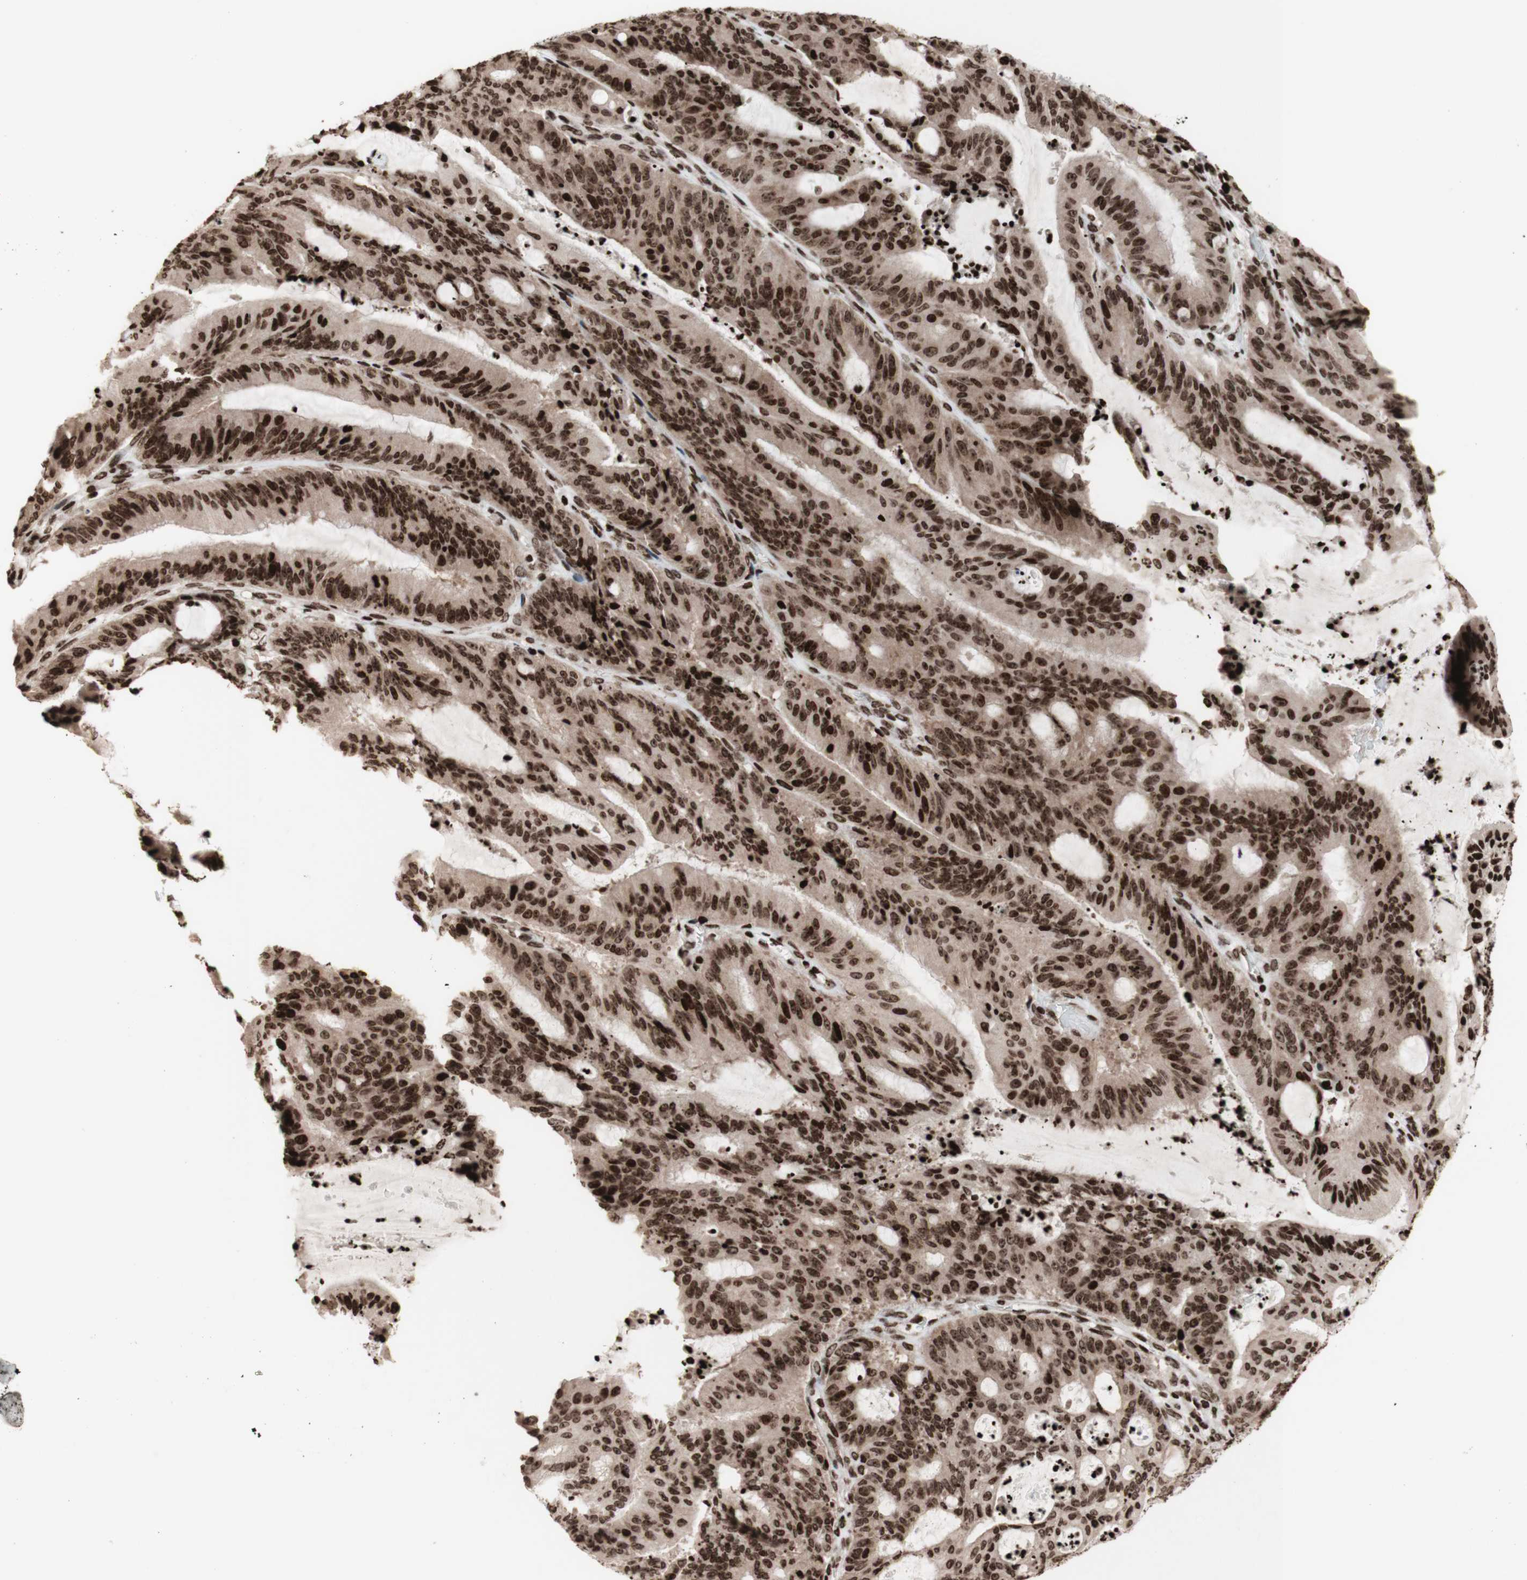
{"staining": {"intensity": "strong", "quantity": "25%-75%", "location": "cytoplasmic/membranous,nuclear"}, "tissue": "liver cancer", "cell_type": "Tumor cells", "image_type": "cancer", "snomed": [{"axis": "morphology", "description": "Cholangiocarcinoma"}, {"axis": "topography", "description": "Liver"}], "caption": "Immunohistochemical staining of liver cancer (cholangiocarcinoma) demonstrates high levels of strong cytoplasmic/membranous and nuclear protein positivity in about 25%-75% of tumor cells. (DAB (3,3'-diaminobenzidine) = brown stain, brightfield microscopy at high magnification).", "gene": "NCAPD2", "patient": {"sex": "female", "age": 73}}